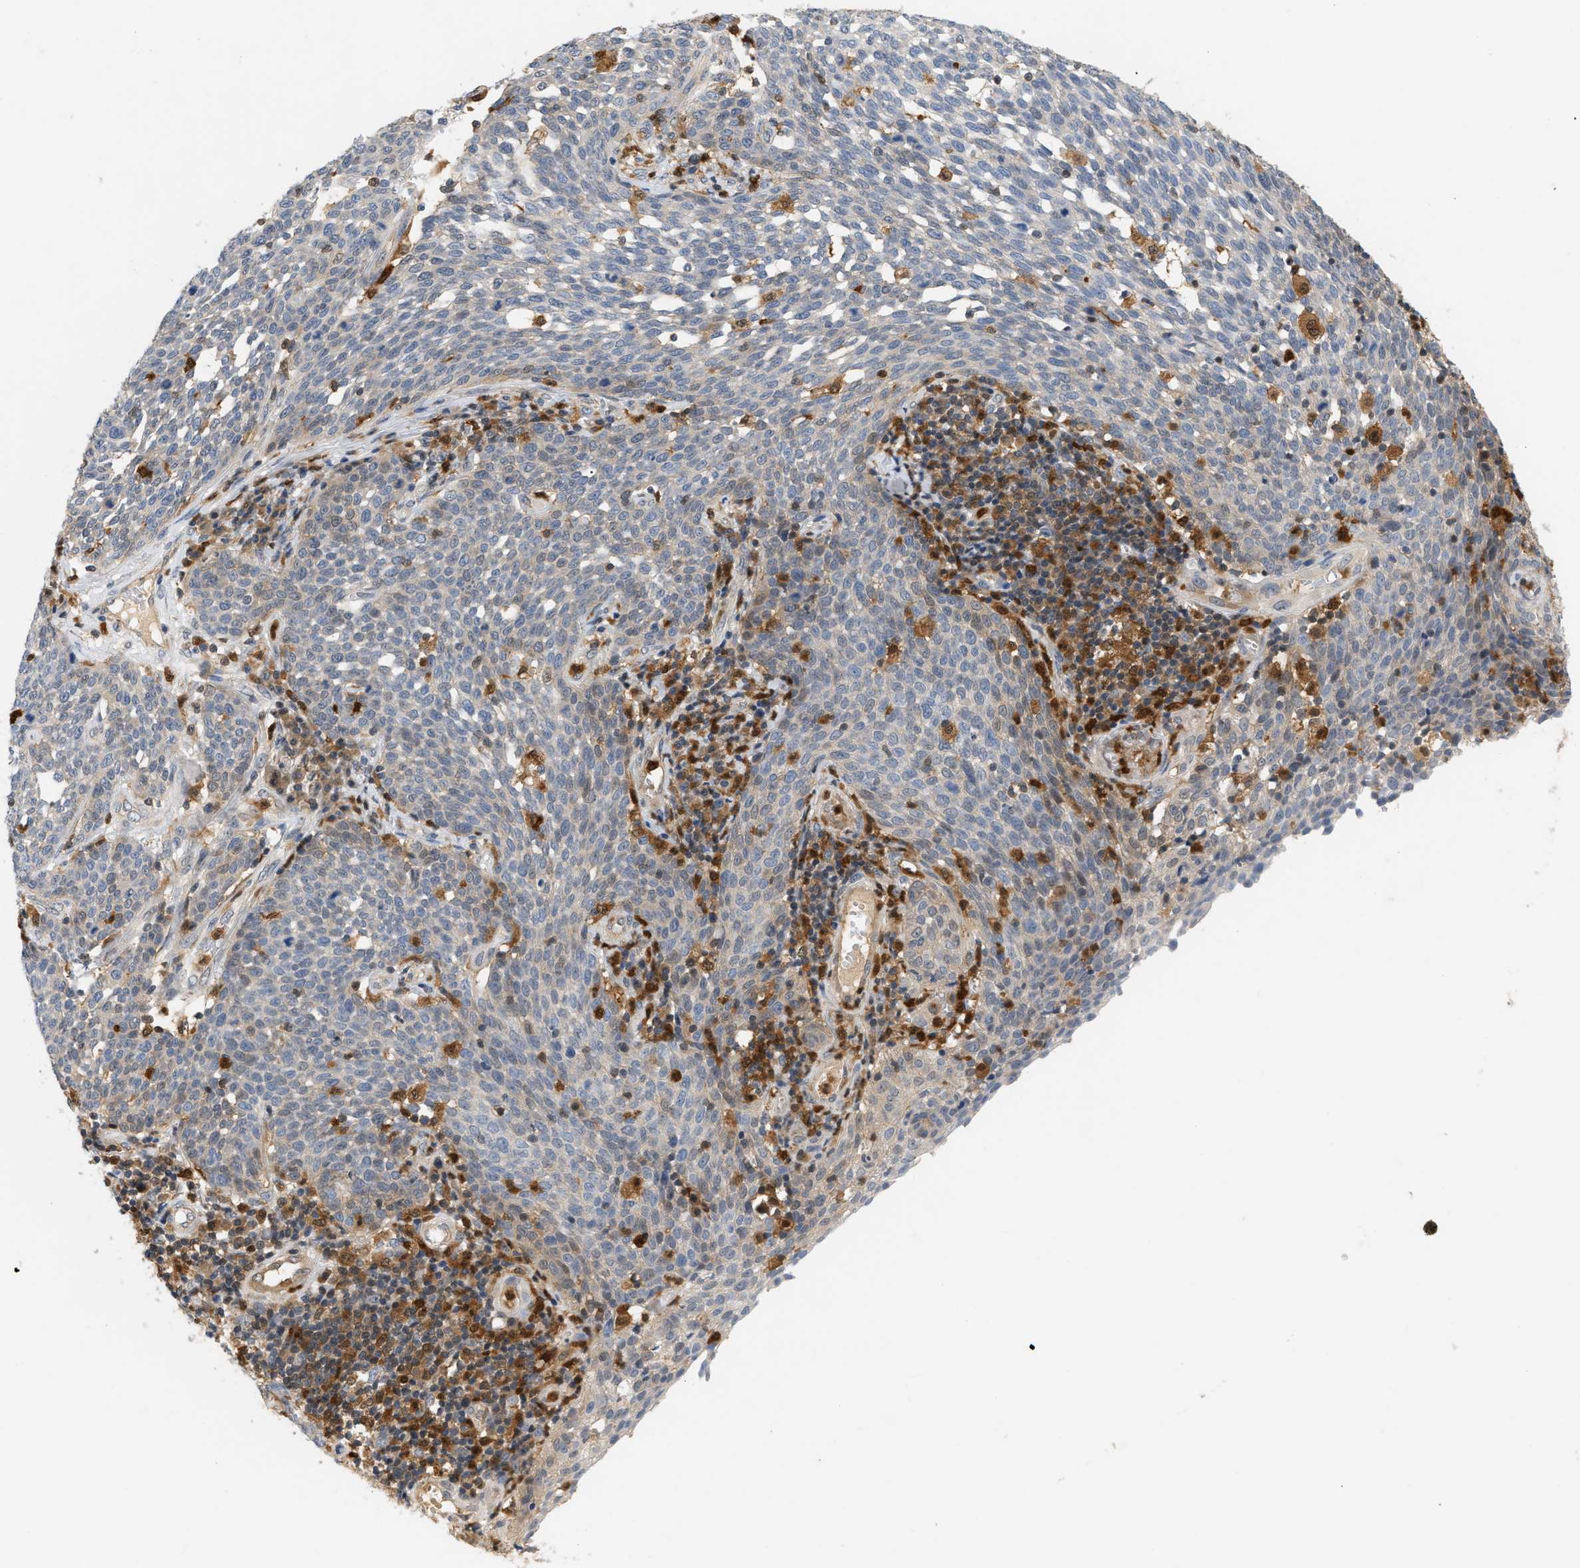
{"staining": {"intensity": "negative", "quantity": "none", "location": "none"}, "tissue": "cervical cancer", "cell_type": "Tumor cells", "image_type": "cancer", "snomed": [{"axis": "morphology", "description": "Squamous cell carcinoma, NOS"}, {"axis": "topography", "description": "Cervix"}], "caption": "Tumor cells are negative for protein expression in human cervical cancer. (DAB (3,3'-diaminobenzidine) immunohistochemistry (IHC) visualized using brightfield microscopy, high magnification).", "gene": "PYCARD", "patient": {"sex": "female", "age": 34}}